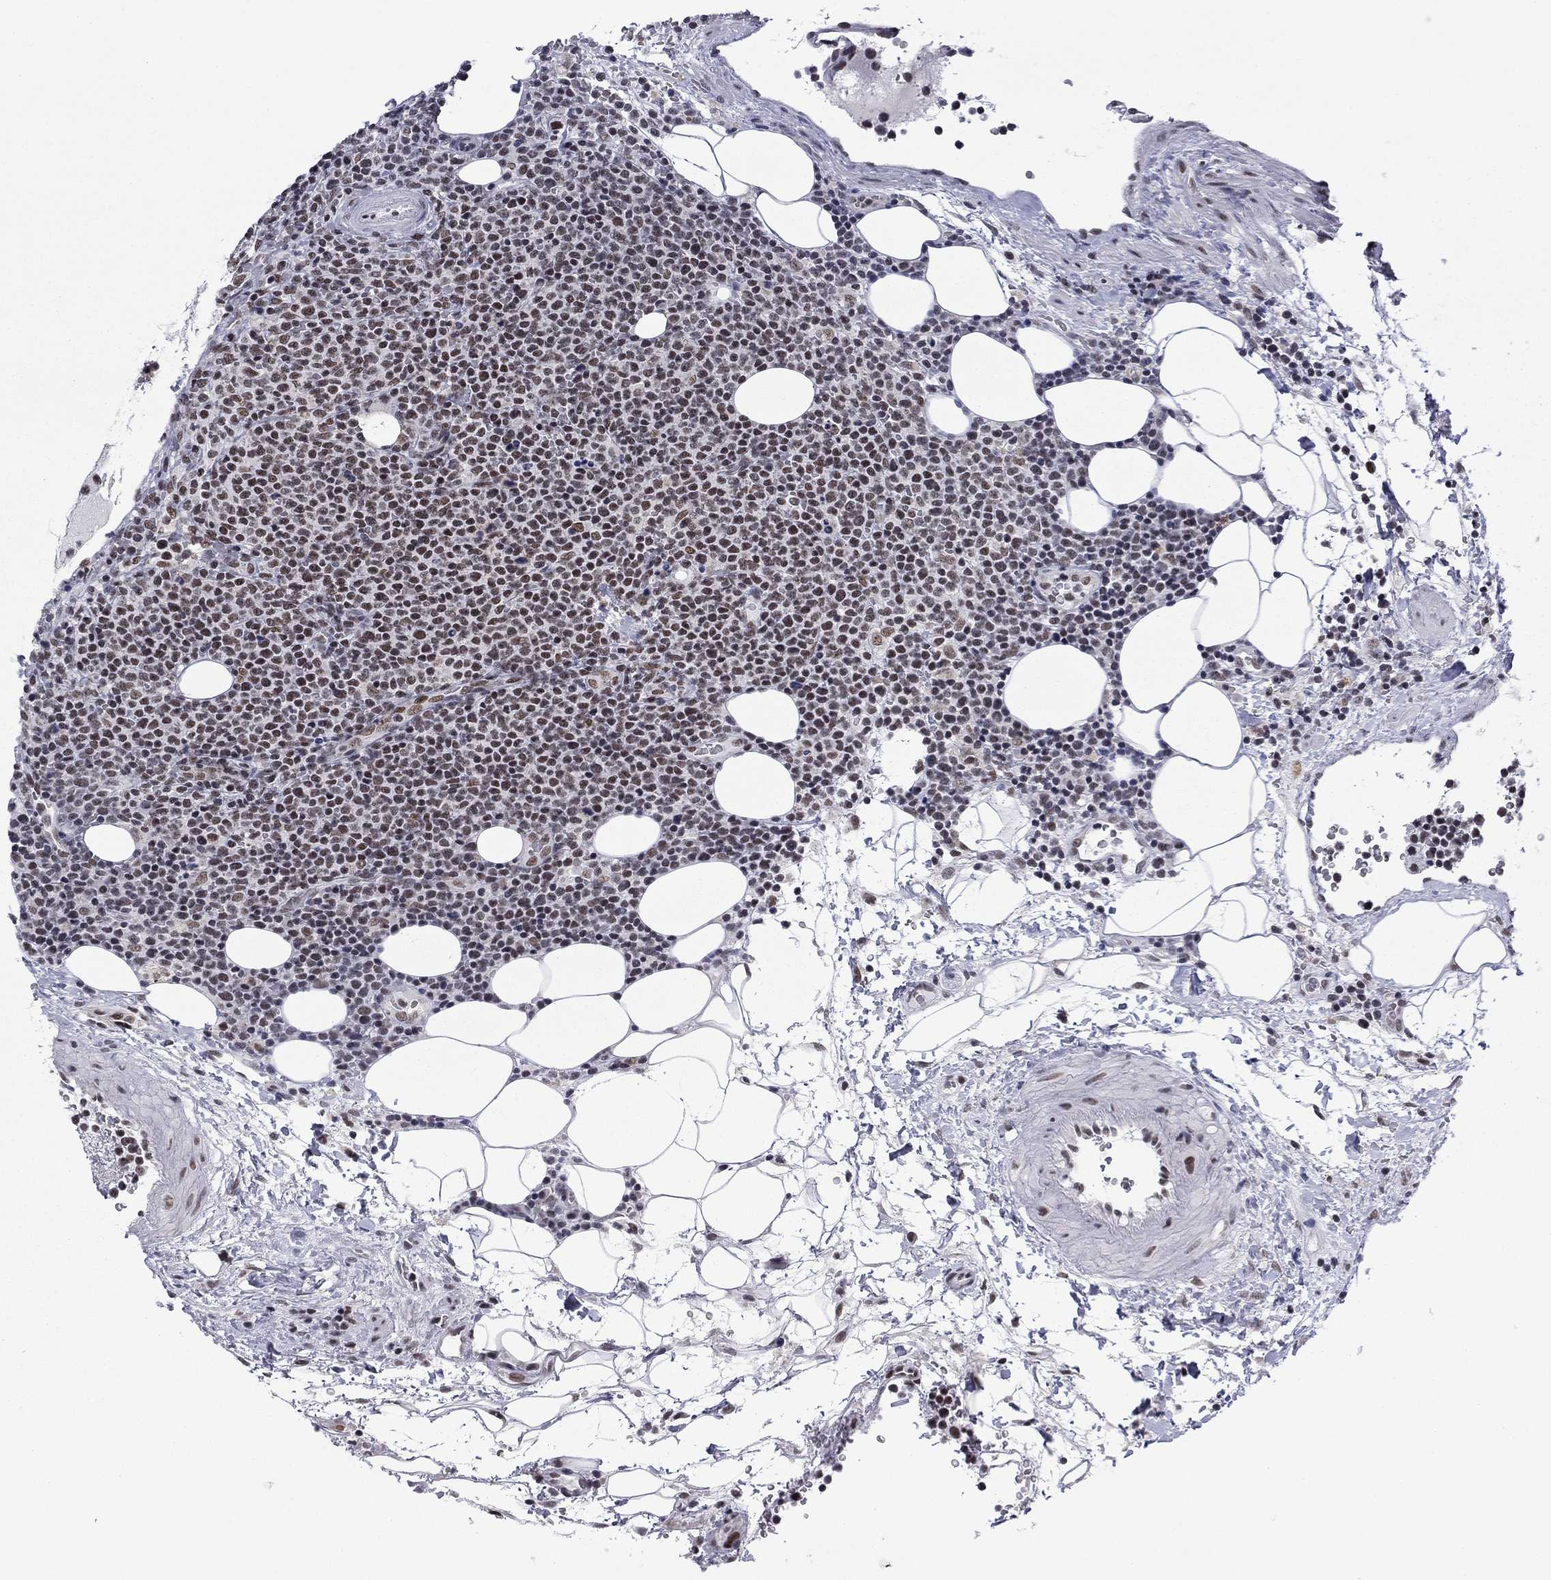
{"staining": {"intensity": "moderate", "quantity": "25%-75%", "location": "nuclear"}, "tissue": "lymphoma", "cell_type": "Tumor cells", "image_type": "cancer", "snomed": [{"axis": "morphology", "description": "Malignant lymphoma, non-Hodgkin's type, High grade"}, {"axis": "topography", "description": "Lymph node"}], "caption": "Brown immunohistochemical staining in lymphoma exhibits moderate nuclear staining in approximately 25%-75% of tumor cells. (DAB (3,3'-diaminobenzidine) IHC, brown staining for protein, blue staining for nuclei).", "gene": "ETV5", "patient": {"sex": "male", "age": 61}}